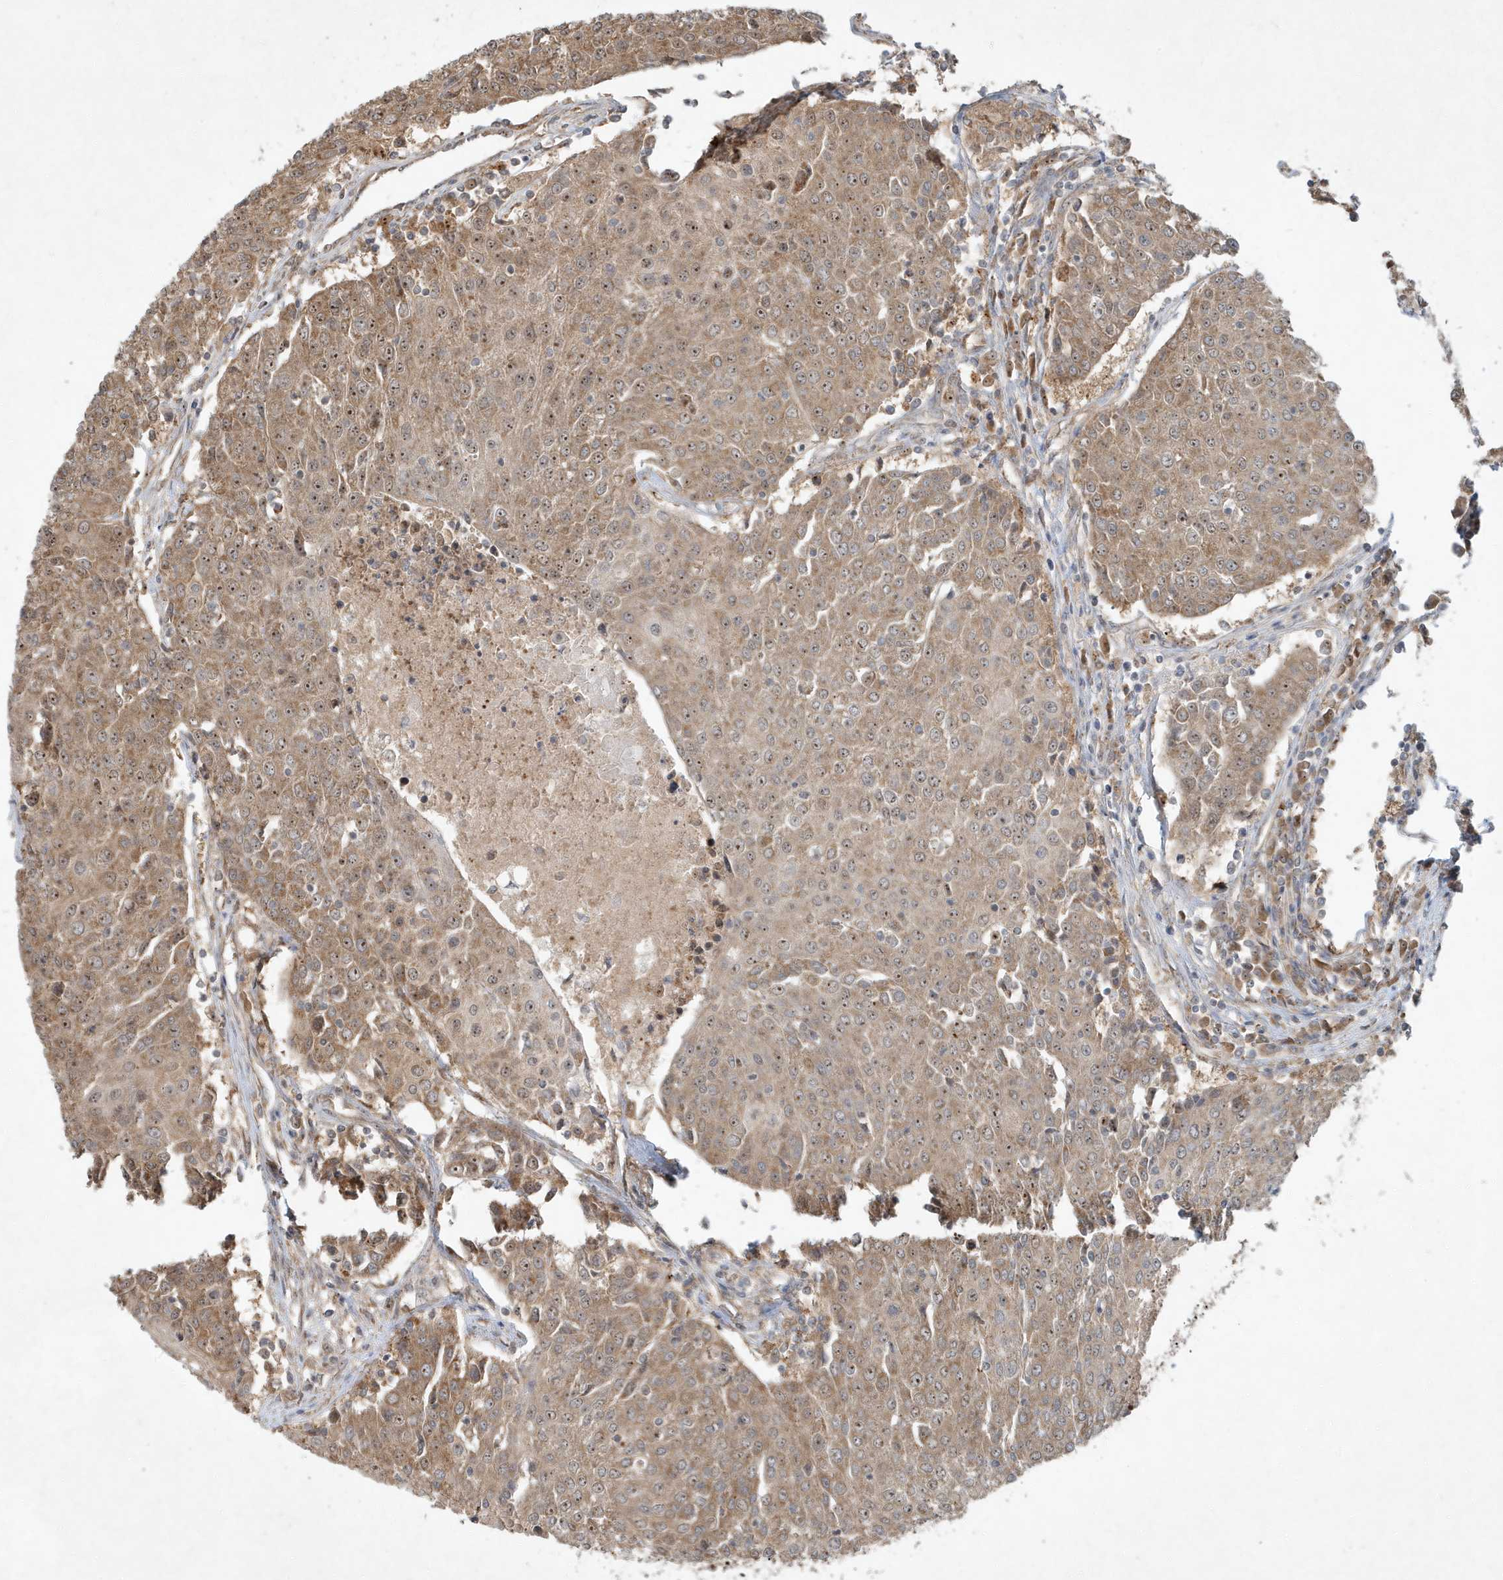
{"staining": {"intensity": "moderate", "quantity": ">75%", "location": "cytoplasmic/membranous,nuclear"}, "tissue": "urothelial cancer", "cell_type": "Tumor cells", "image_type": "cancer", "snomed": [{"axis": "morphology", "description": "Urothelial carcinoma, High grade"}, {"axis": "topography", "description": "Urinary bladder"}], "caption": "DAB (3,3'-diaminobenzidine) immunohistochemical staining of human urothelial carcinoma (high-grade) demonstrates moderate cytoplasmic/membranous and nuclear protein staining in approximately >75% of tumor cells.", "gene": "ABCB9", "patient": {"sex": "female", "age": 85}}